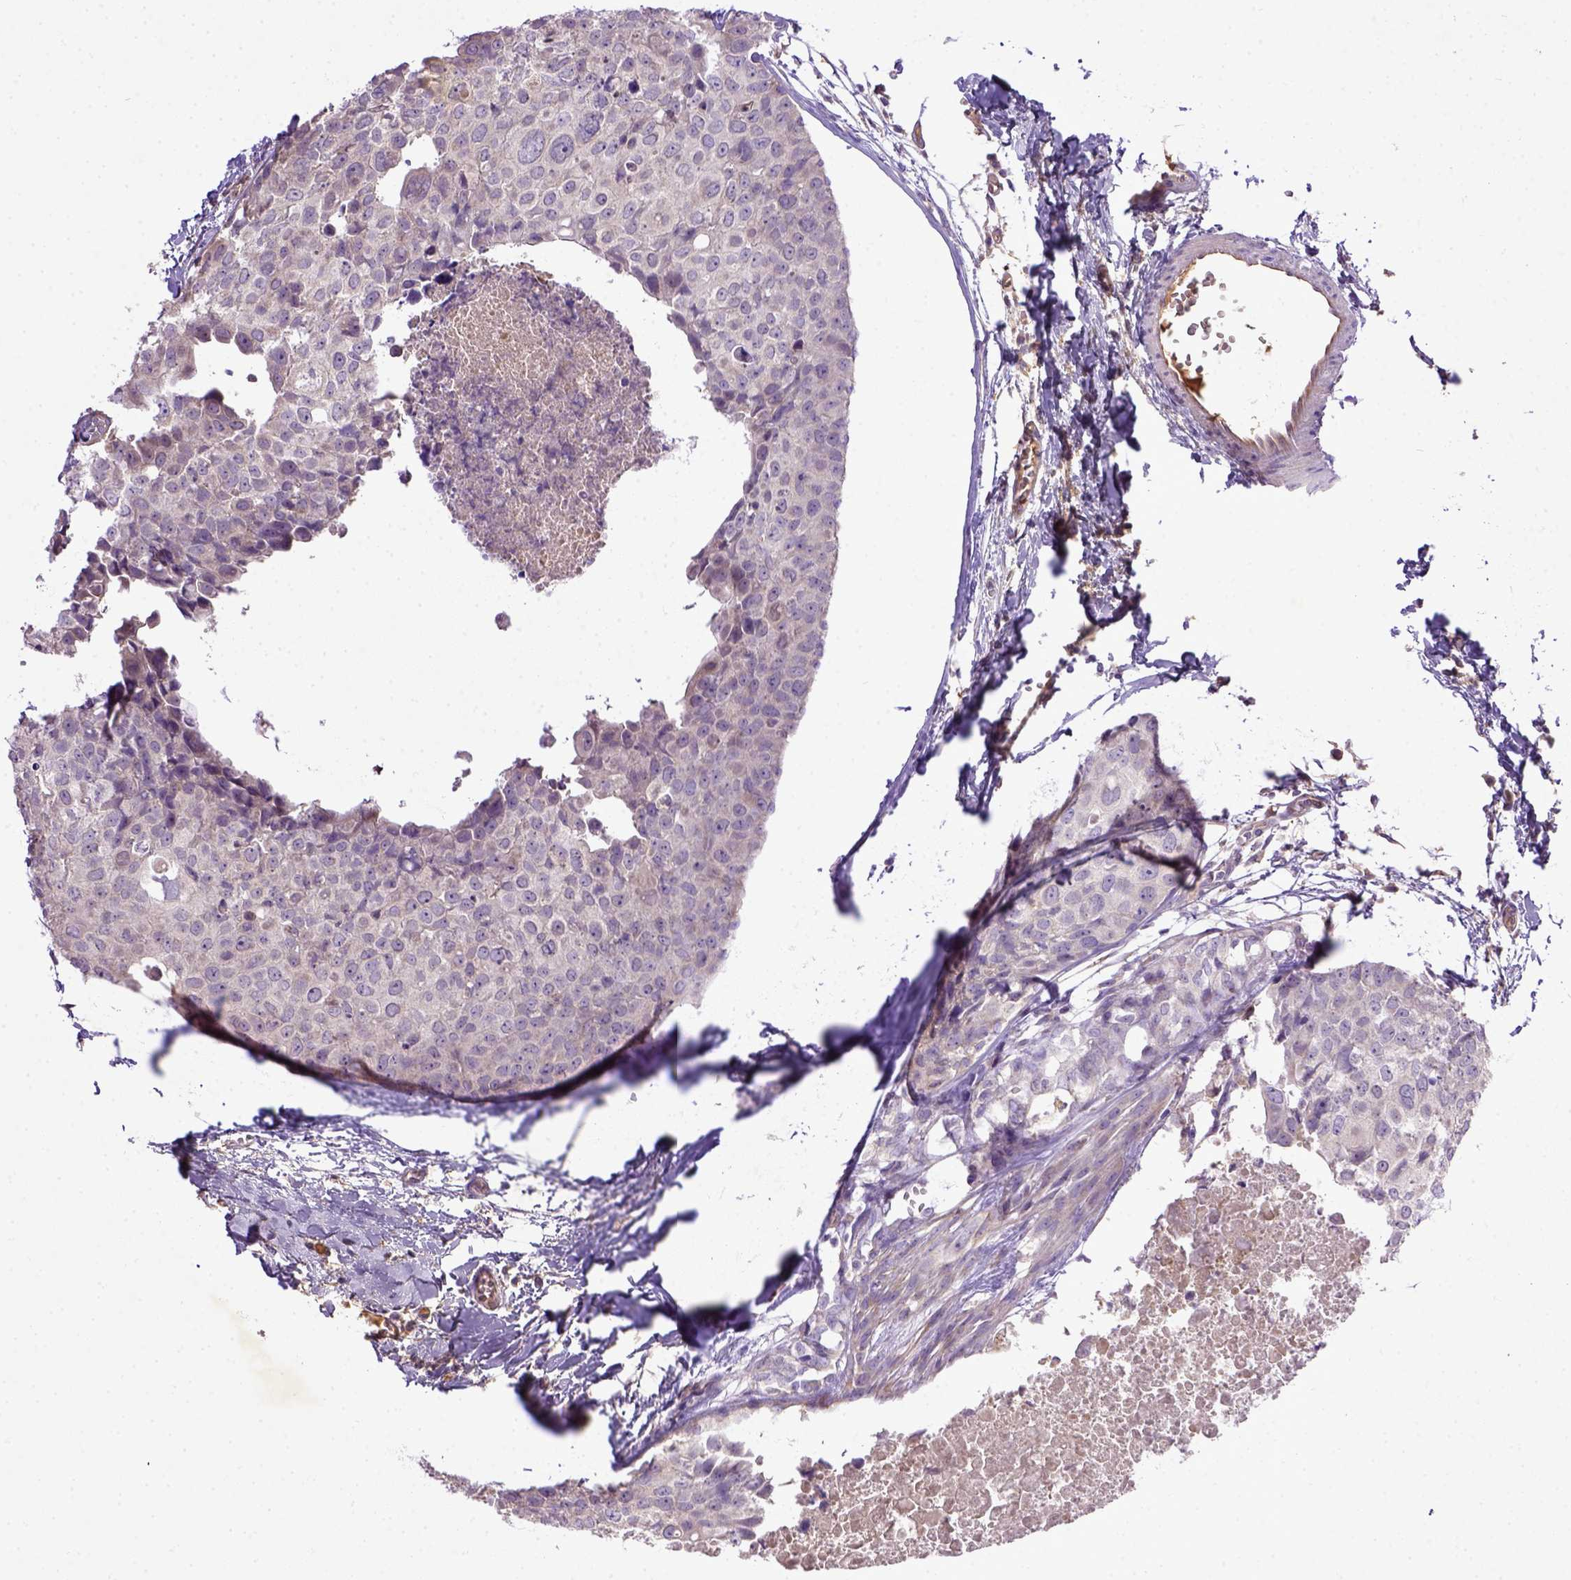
{"staining": {"intensity": "negative", "quantity": "none", "location": "none"}, "tissue": "breast cancer", "cell_type": "Tumor cells", "image_type": "cancer", "snomed": [{"axis": "morphology", "description": "Duct carcinoma"}, {"axis": "topography", "description": "Breast"}], "caption": "Invasive ductal carcinoma (breast) stained for a protein using immunohistochemistry displays no staining tumor cells.", "gene": "DEPDC1B", "patient": {"sex": "female", "age": 38}}